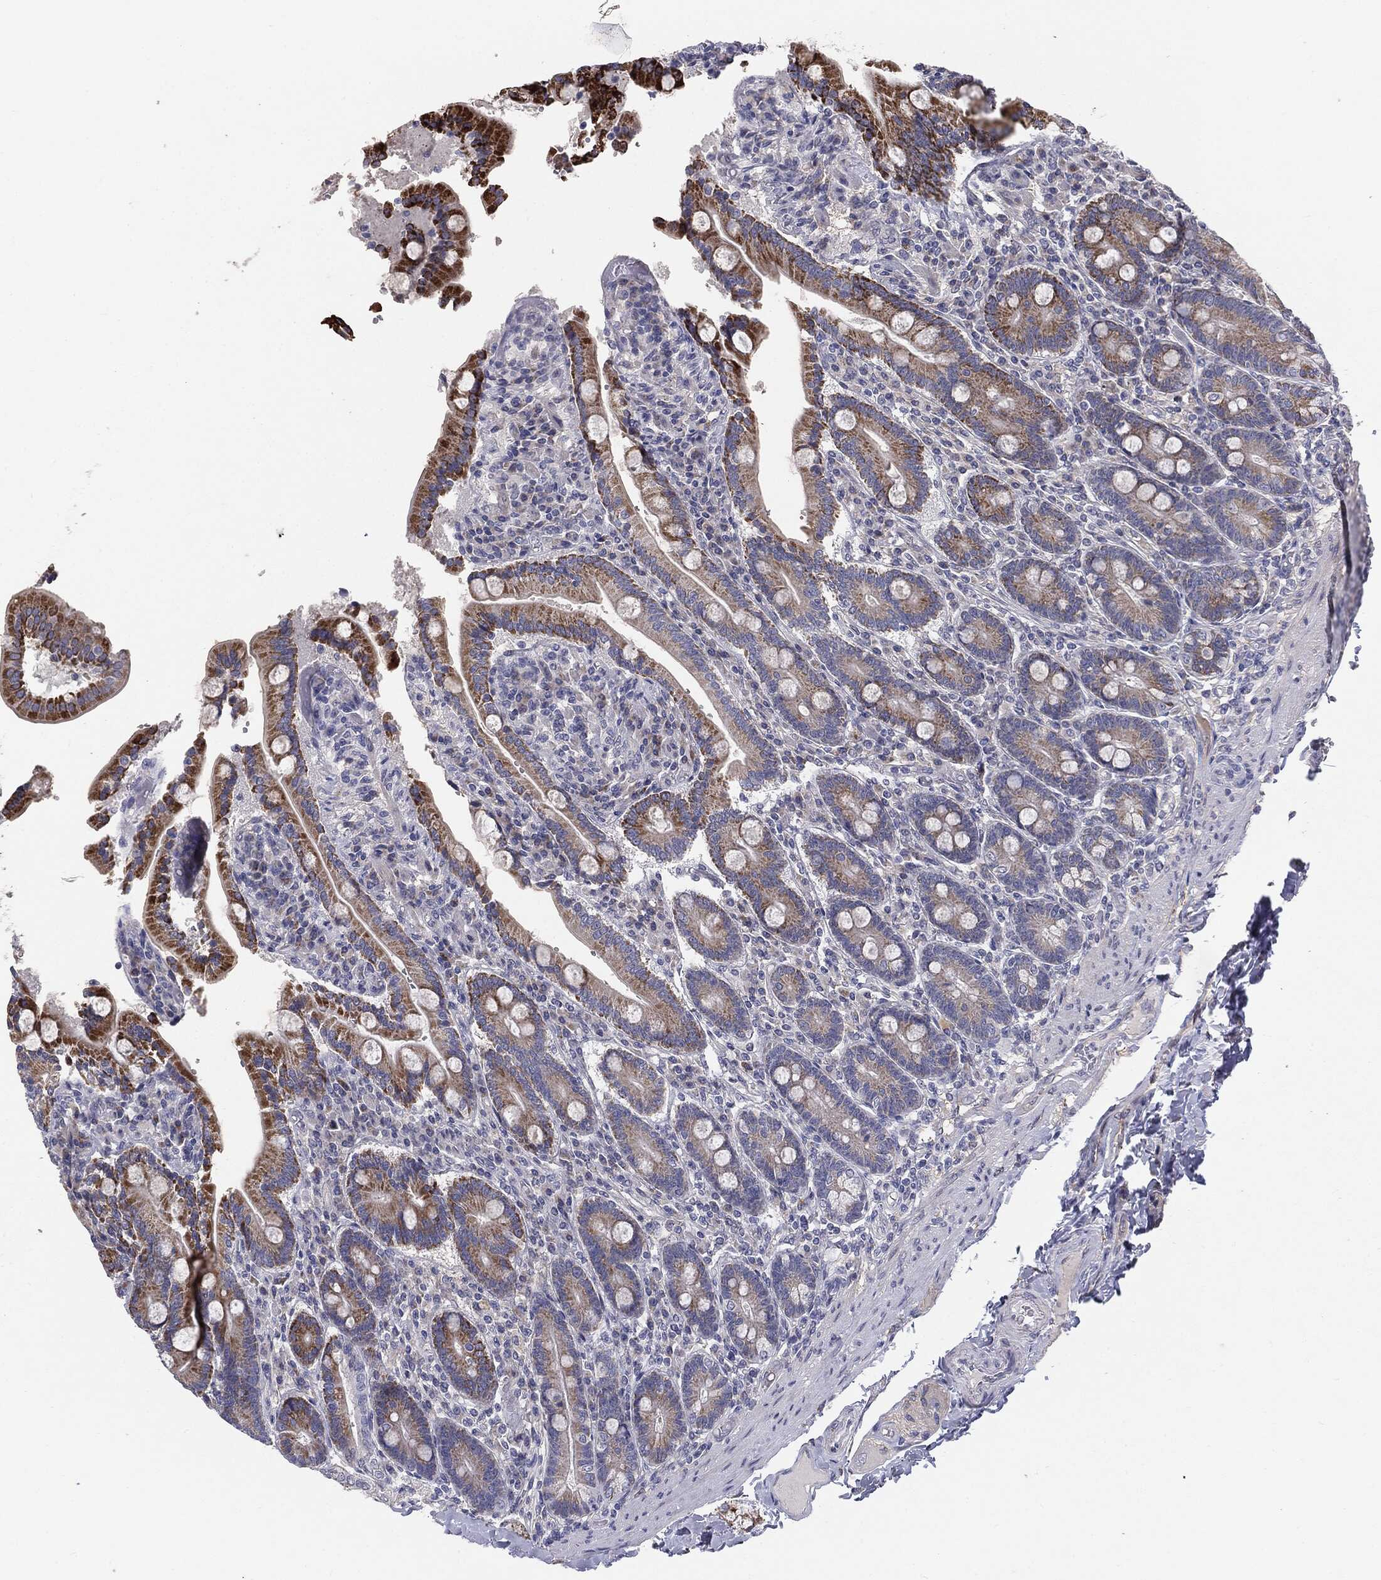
{"staining": {"intensity": "moderate", "quantity": "25%-75%", "location": "cytoplasmic/membranous"}, "tissue": "duodenum", "cell_type": "Glandular cells", "image_type": "normal", "snomed": [{"axis": "morphology", "description": "Normal tissue, NOS"}, {"axis": "topography", "description": "Duodenum"}], "caption": "Approximately 25%-75% of glandular cells in unremarkable duodenum exhibit moderate cytoplasmic/membranous protein staining as visualized by brown immunohistochemical staining.", "gene": "KRT5", "patient": {"sex": "female", "age": 62}}